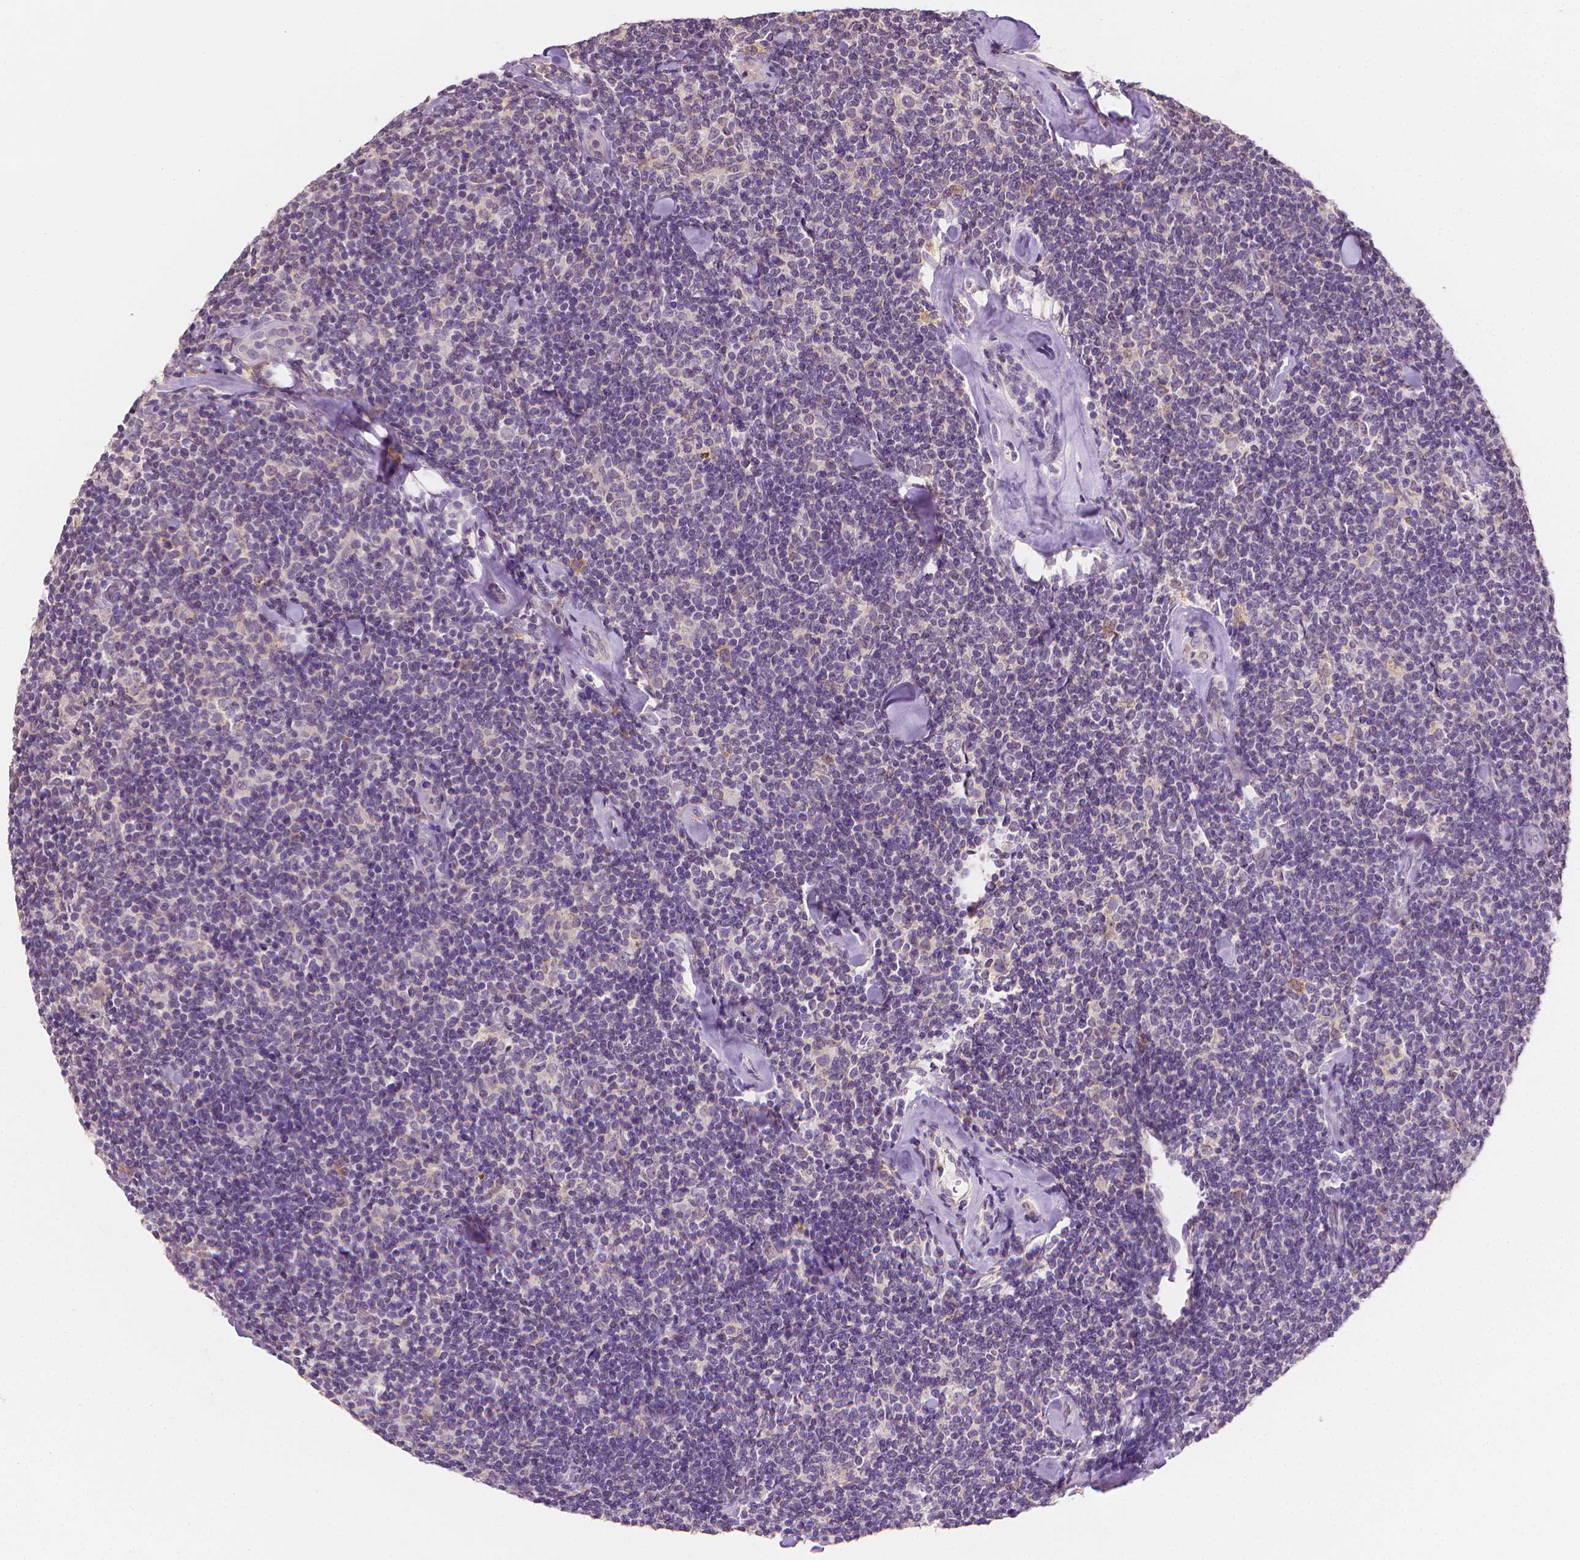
{"staining": {"intensity": "negative", "quantity": "none", "location": "none"}, "tissue": "lymphoma", "cell_type": "Tumor cells", "image_type": "cancer", "snomed": [{"axis": "morphology", "description": "Malignant lymphoma, non-Hodgkin's type, Low grade"}, {"axis": "topography", "description": "Lymph node"}], "caption": "High power microscopy histopathology image of an immunohistochemistry micrograph of low-grade malignant lymphoma, non-Hodgkin's type, revealing no significant staining in tumor cells.", "gene": "FASN", "patient": {"sex": "female", "age": 56}}